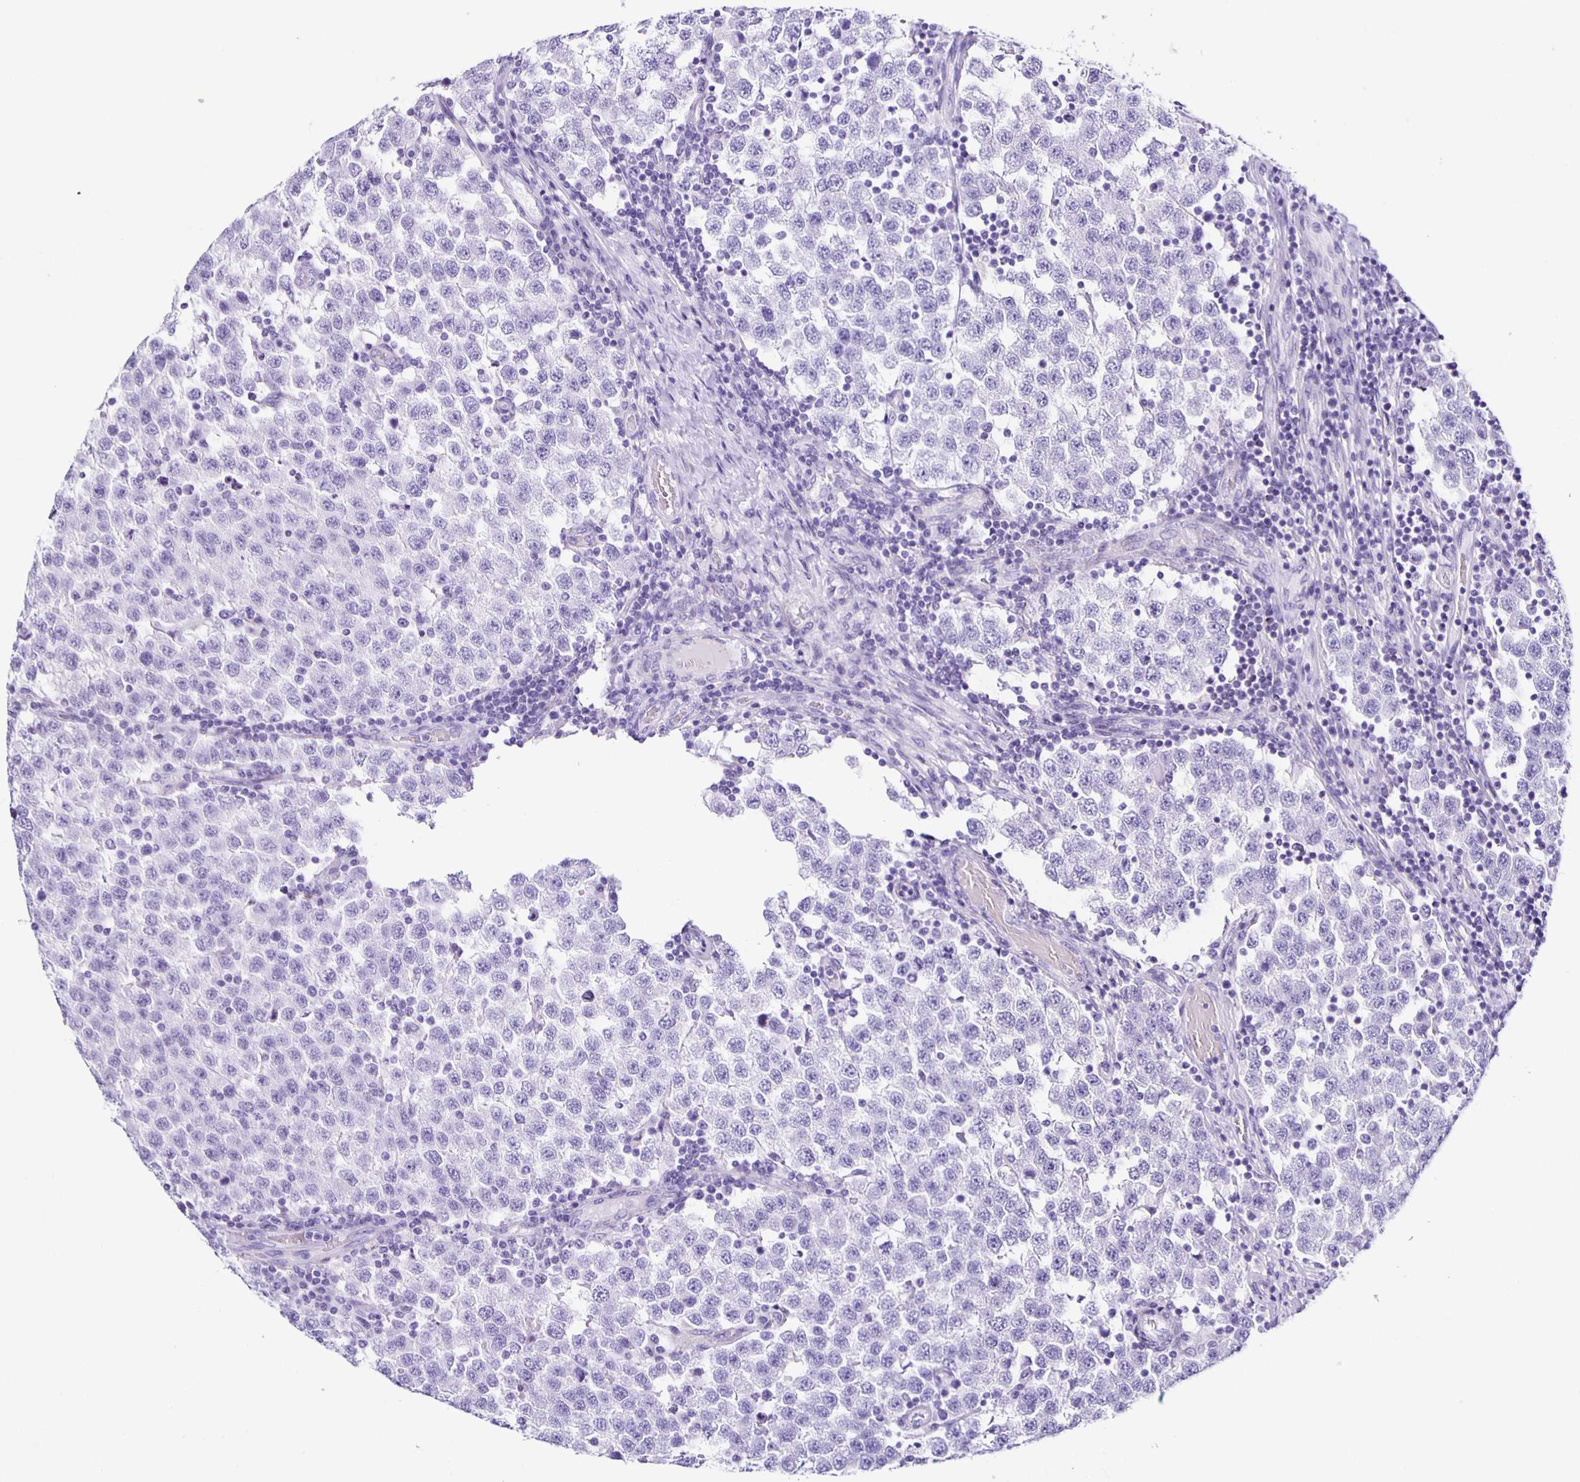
{"staining": {"intensity": "negative", "quantity": "none", "location": "none"}, "tissue": "testis cancer", "cell_type": "Tumor cells", "image_type": "cancer", "snomed": [{"axis": "morphology", "description": "Seminoma, NOS"}, {"axis": "topography", "description": "Testis"}], "caption": "Micrograph shows no protein positivity in tumor cells of testis cancer (seminoma) tissue.", "gene": "AQP6", "patient": {"sex": "male", "age": 34}}